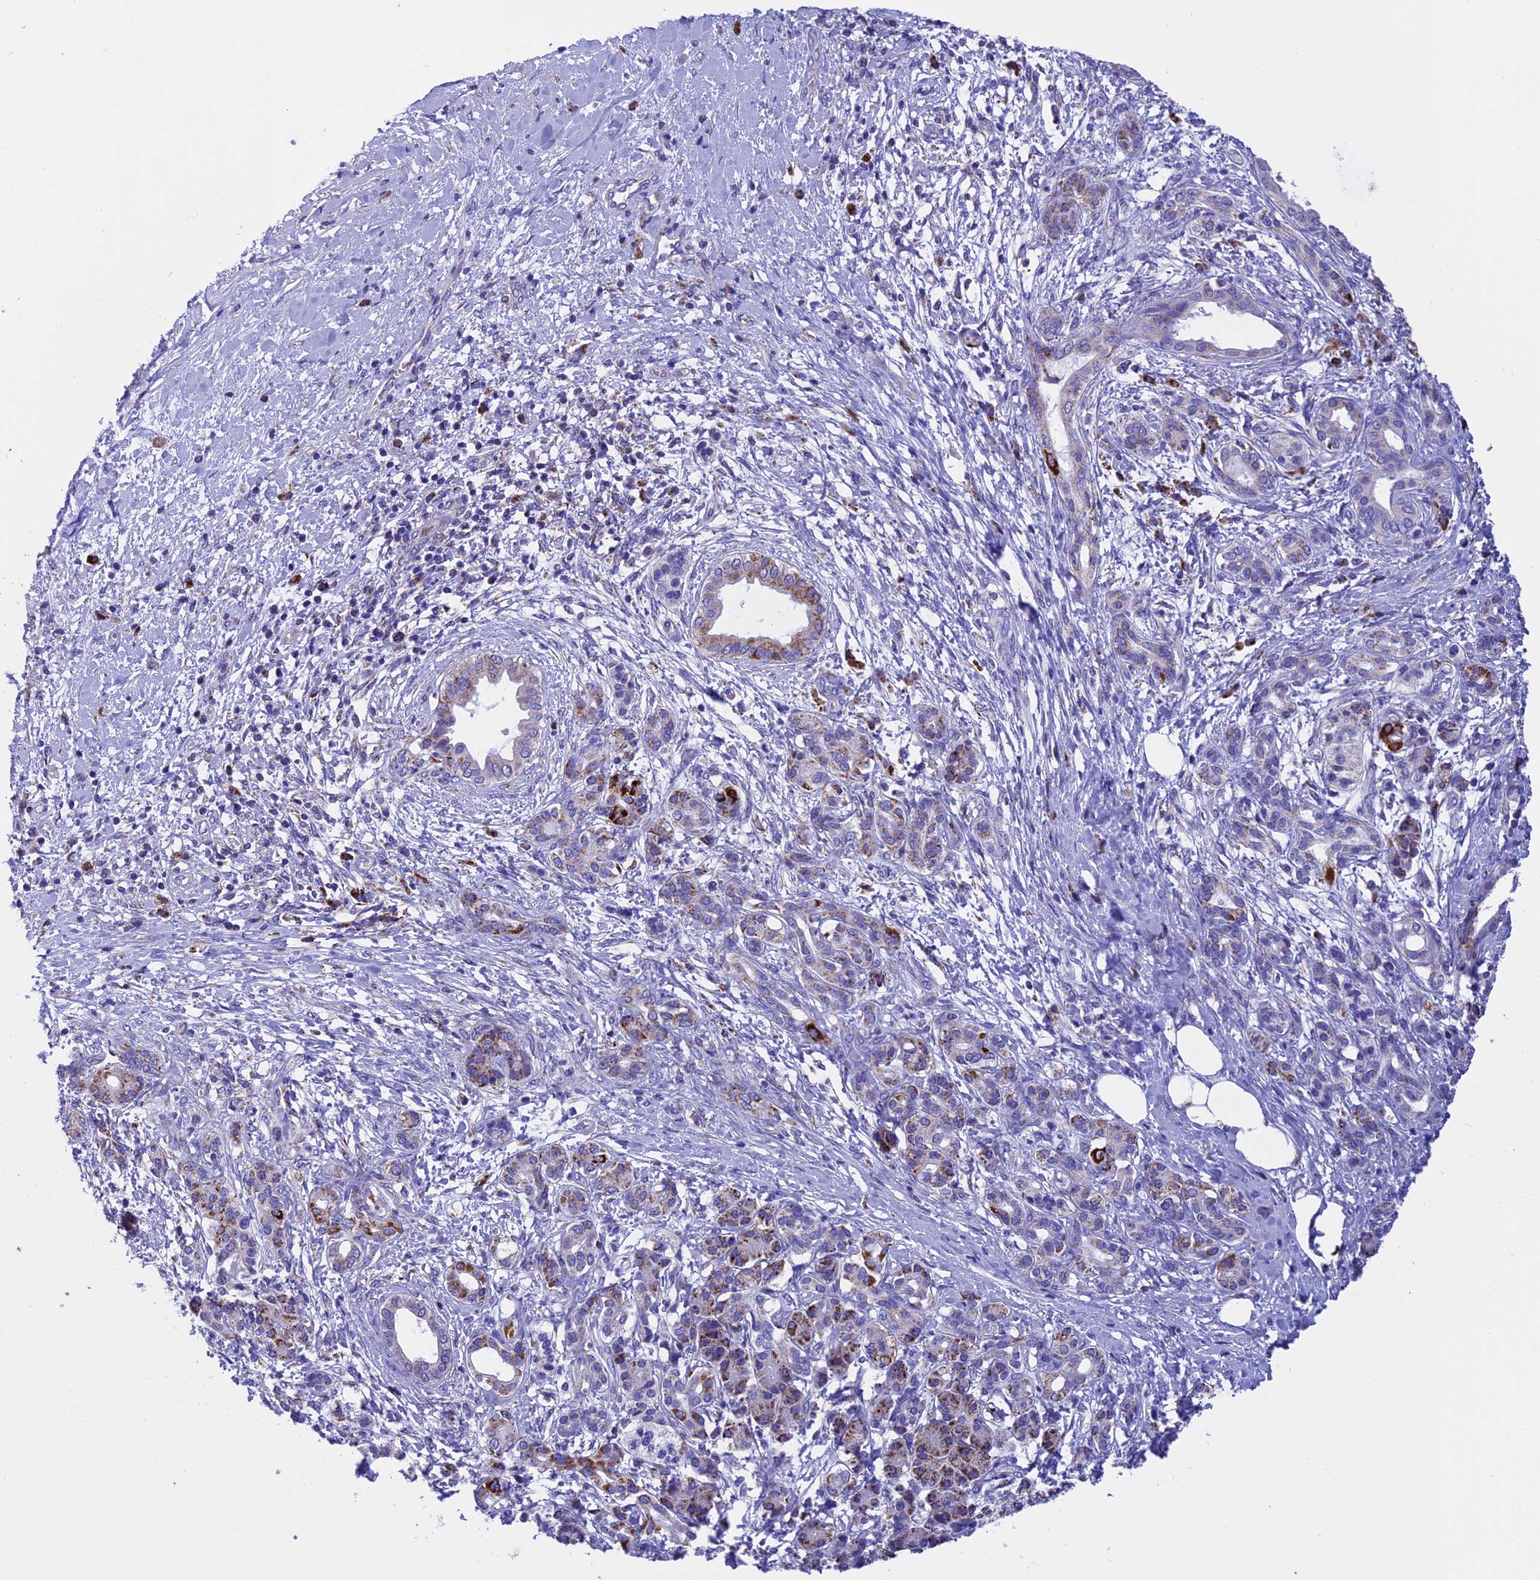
{"staining": {"intensity": "strong", "quantity": "<25%", "location": "cytoplasmic/membranous"}, "tissue": "pancreatic cancer", "cell_type": "Tumor cells", "image_type": "cancer", "snomed": [{"axis": "morphology", "description": "Adenocarcinoma, NOS"}, {"axis": "topography", "description": "Pancreas"}], "caption": "Strong cytoplasmic/membranous protein positivity is identified in about <25% of tumor cells in pancreatic cancer (adenocarcinoma).", "gene": "SLC8B1", "patient": {"sex": "female", "age": 55}}